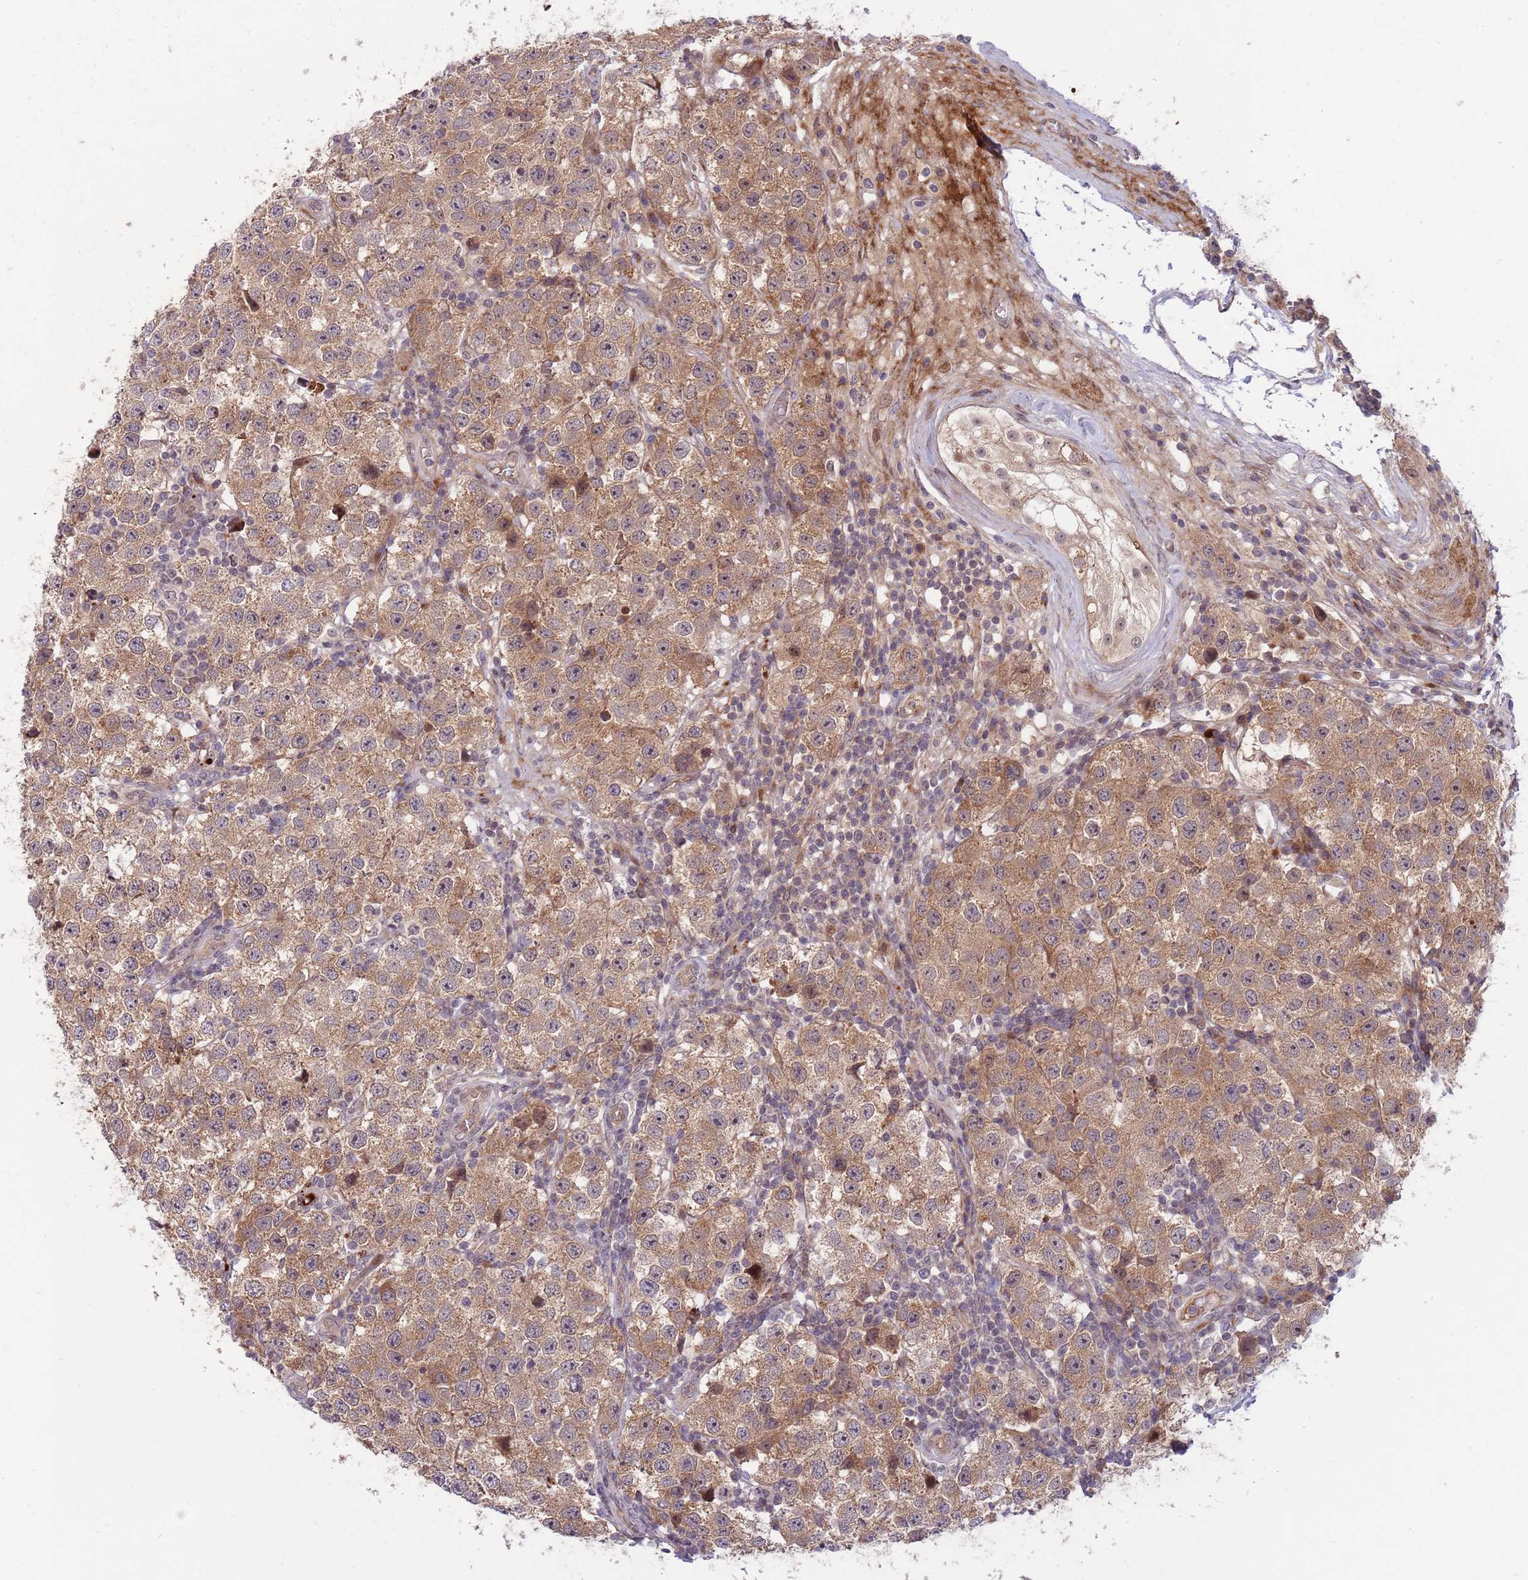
{"staining": {"intensity": "moderate", "quantity": ">75%", "location": "cytoplasmic/membranous,nuclear"}, "tissue": "testis cancer", "cell_type": "Tumor cells", "image_type": "cancer", "snomed": [{"axis": "morphology", "description": "Seminoma, NOS"}, {"axis": "topography", "description": "Testis"}], "caption": "Human seminoma (testis) stained with a protein marker exhibits moderate staining in tumor cells.", "gene": "NT5DC4", "patient": {"sex": "male", "age": 34}}